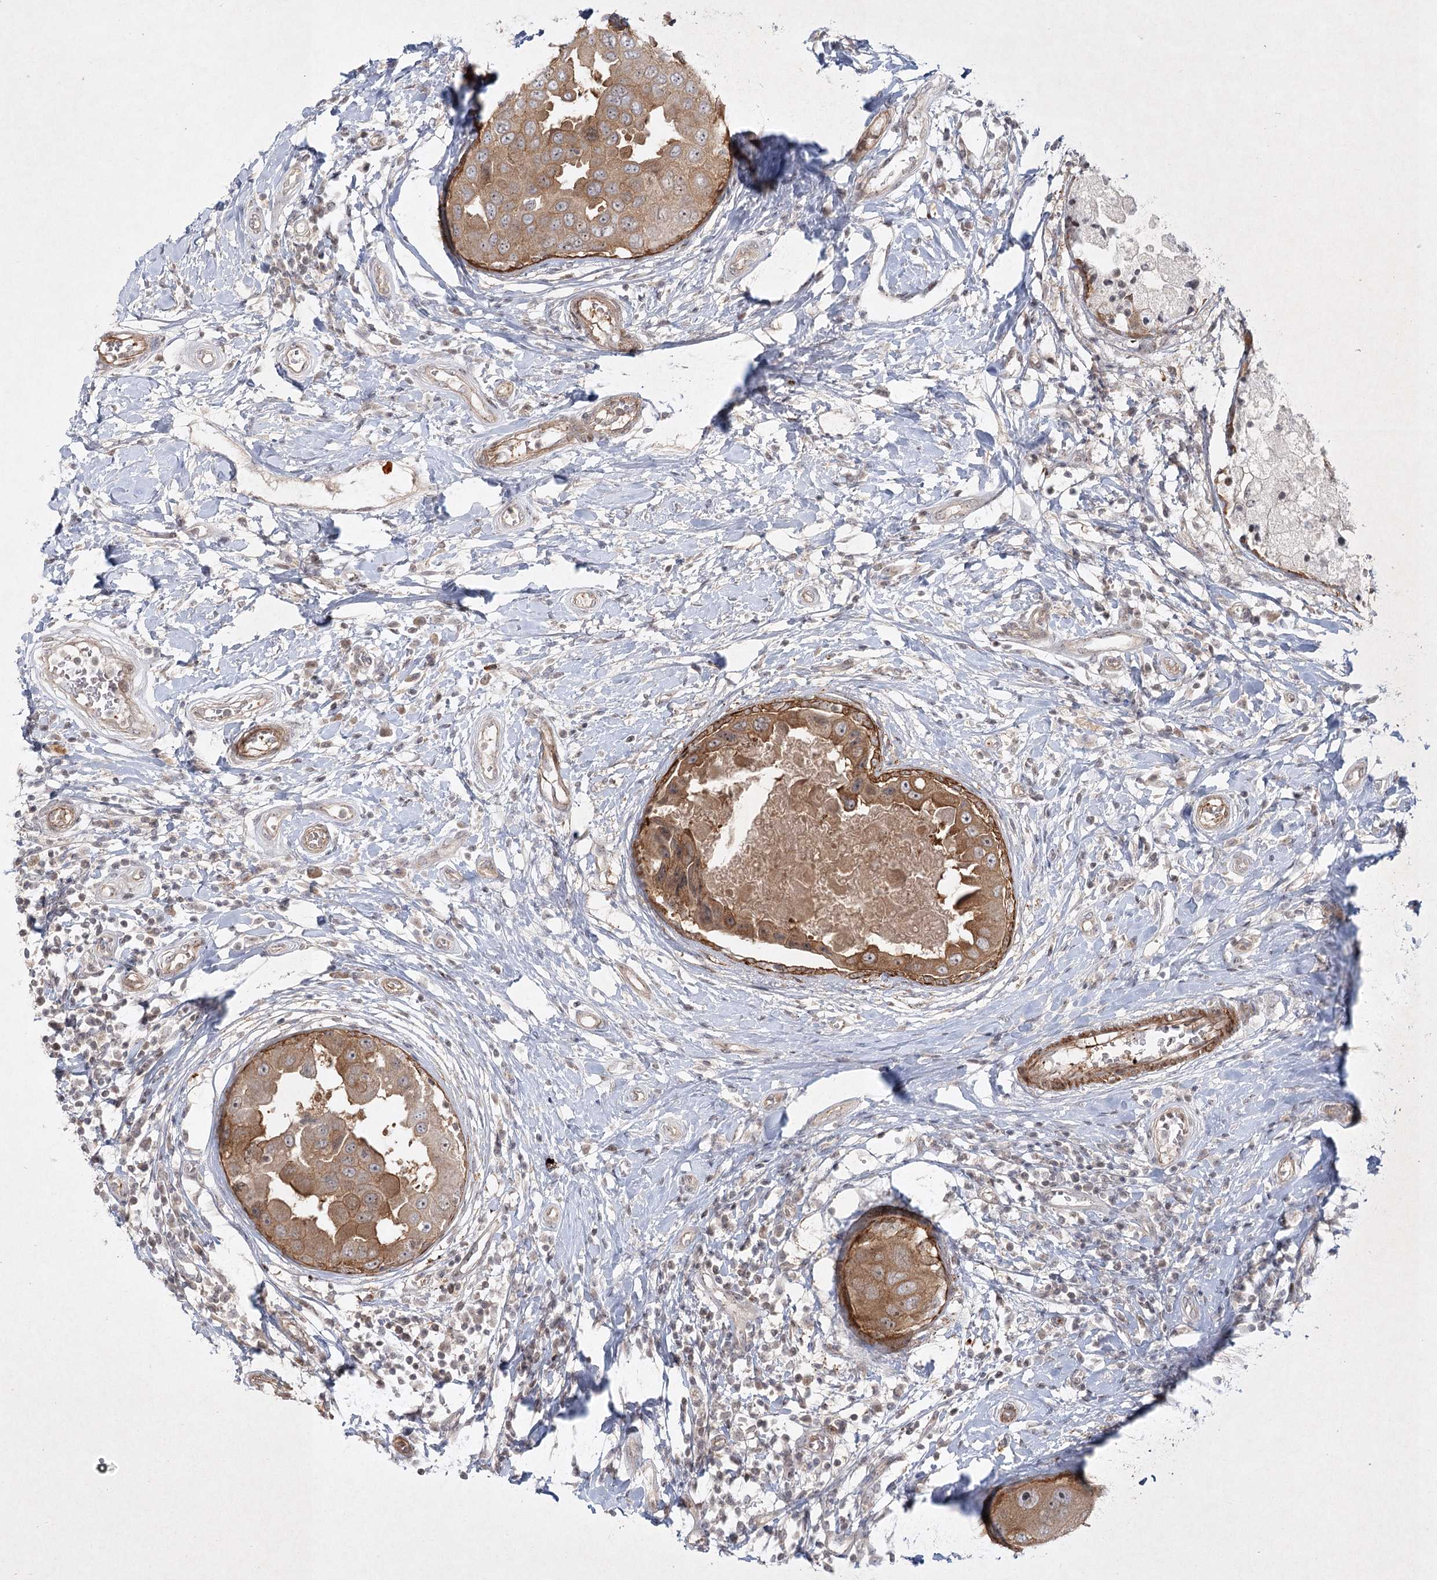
{"staining": {"intensity": "moderate", "quantity": ">75%", "location": "cytoplasmic/membranous"}, "tissue": "breast cancer", "cell_type": "Tumor cells", "image_type": "cancer", "snomed": [{"axis": "morphology", "description": "Duct carcinoma"}, {"axis": "topography", "description": "Breast"}], "caption": "Invasive ductal carcinoma (breast) was stained to show a protein in brown. There is medium levels of moderate cytoplasmic/membranous expression in about >75% of tumor cells.", "gene": "SH2D3A", "patient": {"sex": "female", "age": 27}}